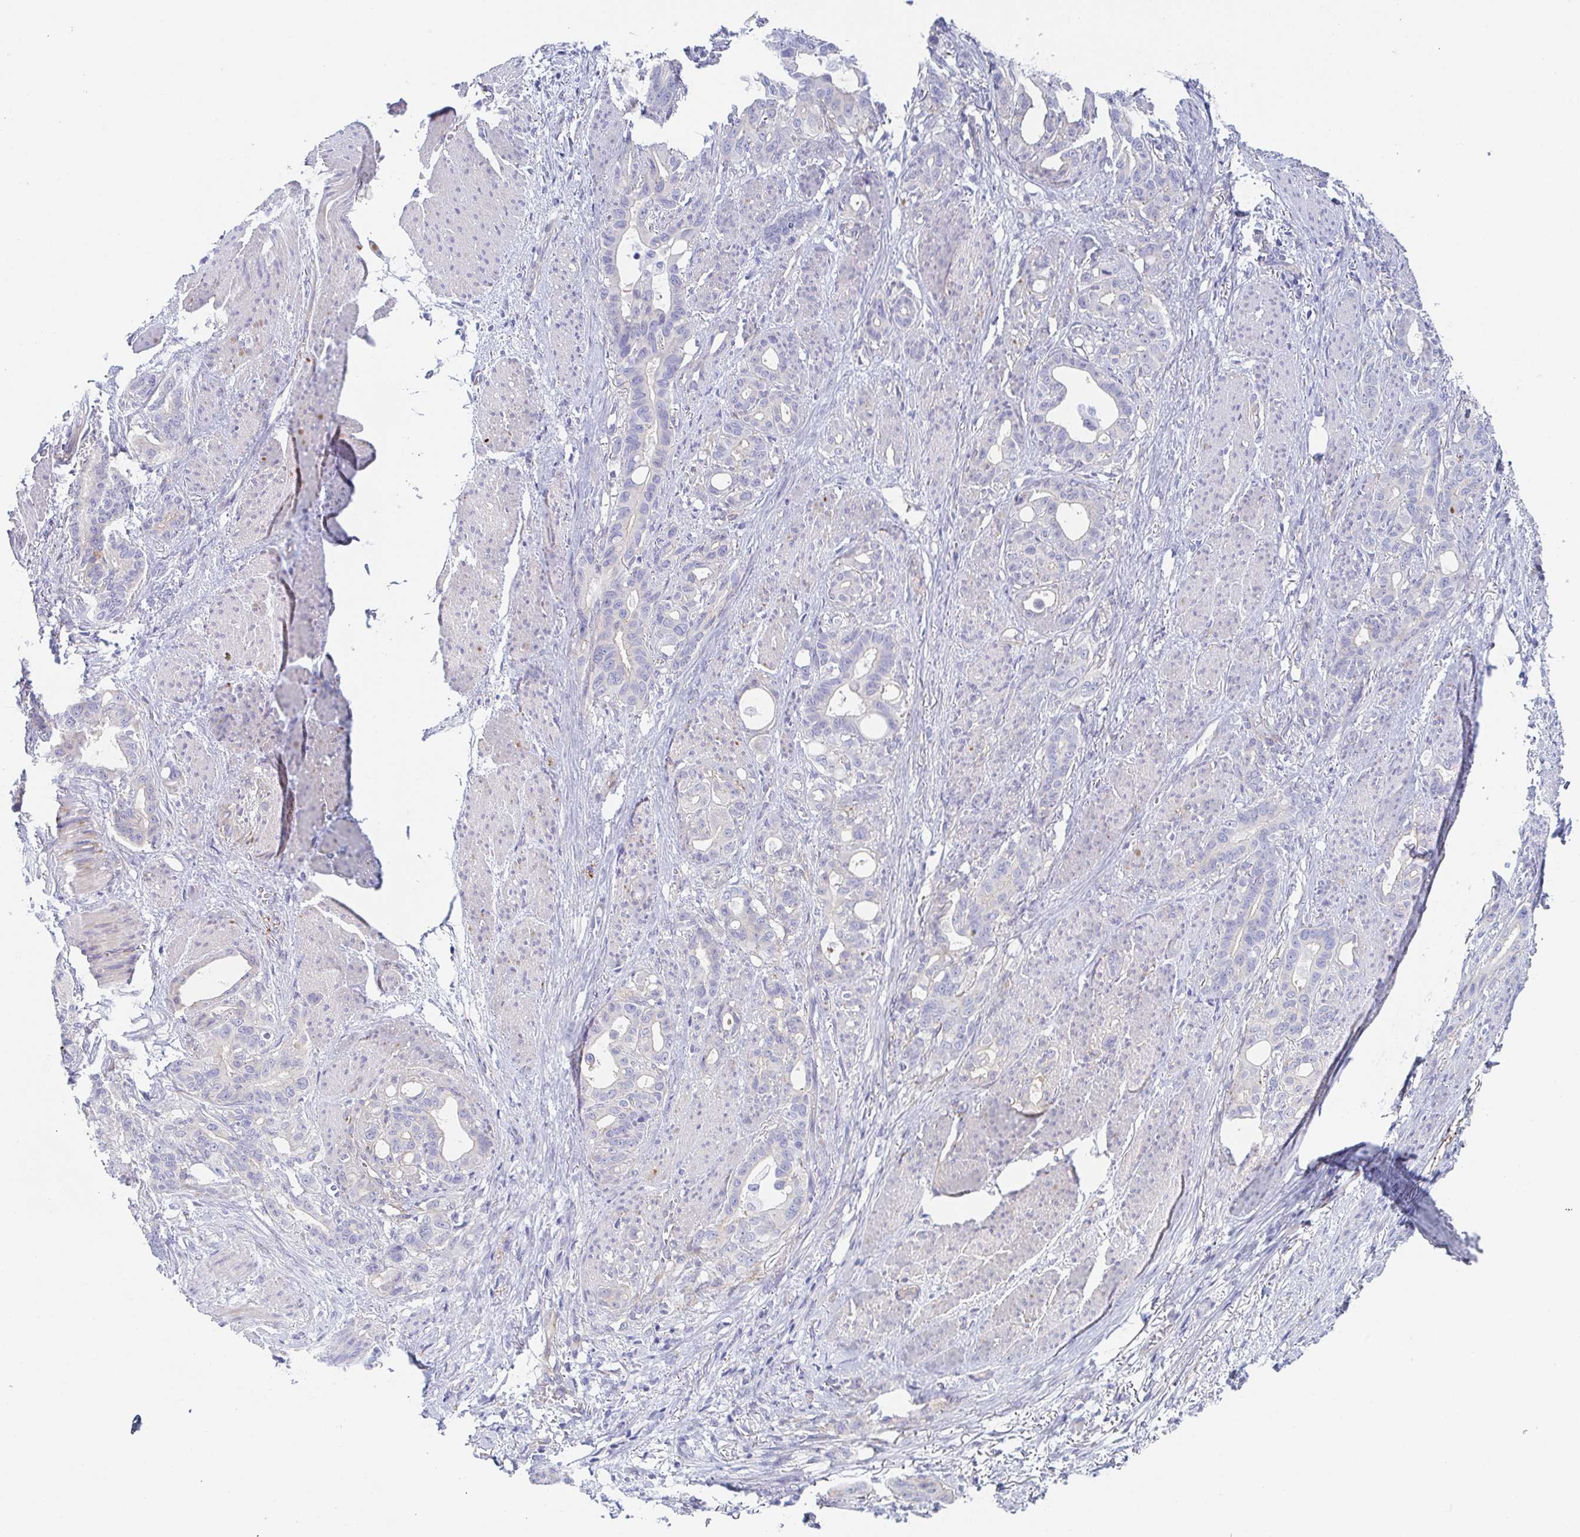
{"staining": {"intensity": "negative", "quantity": "none", "location": "none"}, "tissue": "stomach cancer", "cell_type": "Tumor cells", "image_type": "cancer", "snomed": [{"axis": "morphology", "description": "Normal tissue, NOS"}, {"axis": "morphology", "description": "Adenocarcinoma, NOS"}, {"axis": "topography", "description": "Esophagus"}, {"axis": "topography", "description": "Stomach, upper"}], "caption": "Immunohistochemistry image of stomach cancer (adenocarcinoma) stained for a protein (brown), which demonstrates no staining in tumor cells.", "gene": "DYNC1I1", "patient": {"sex": "male", "age": 62}}